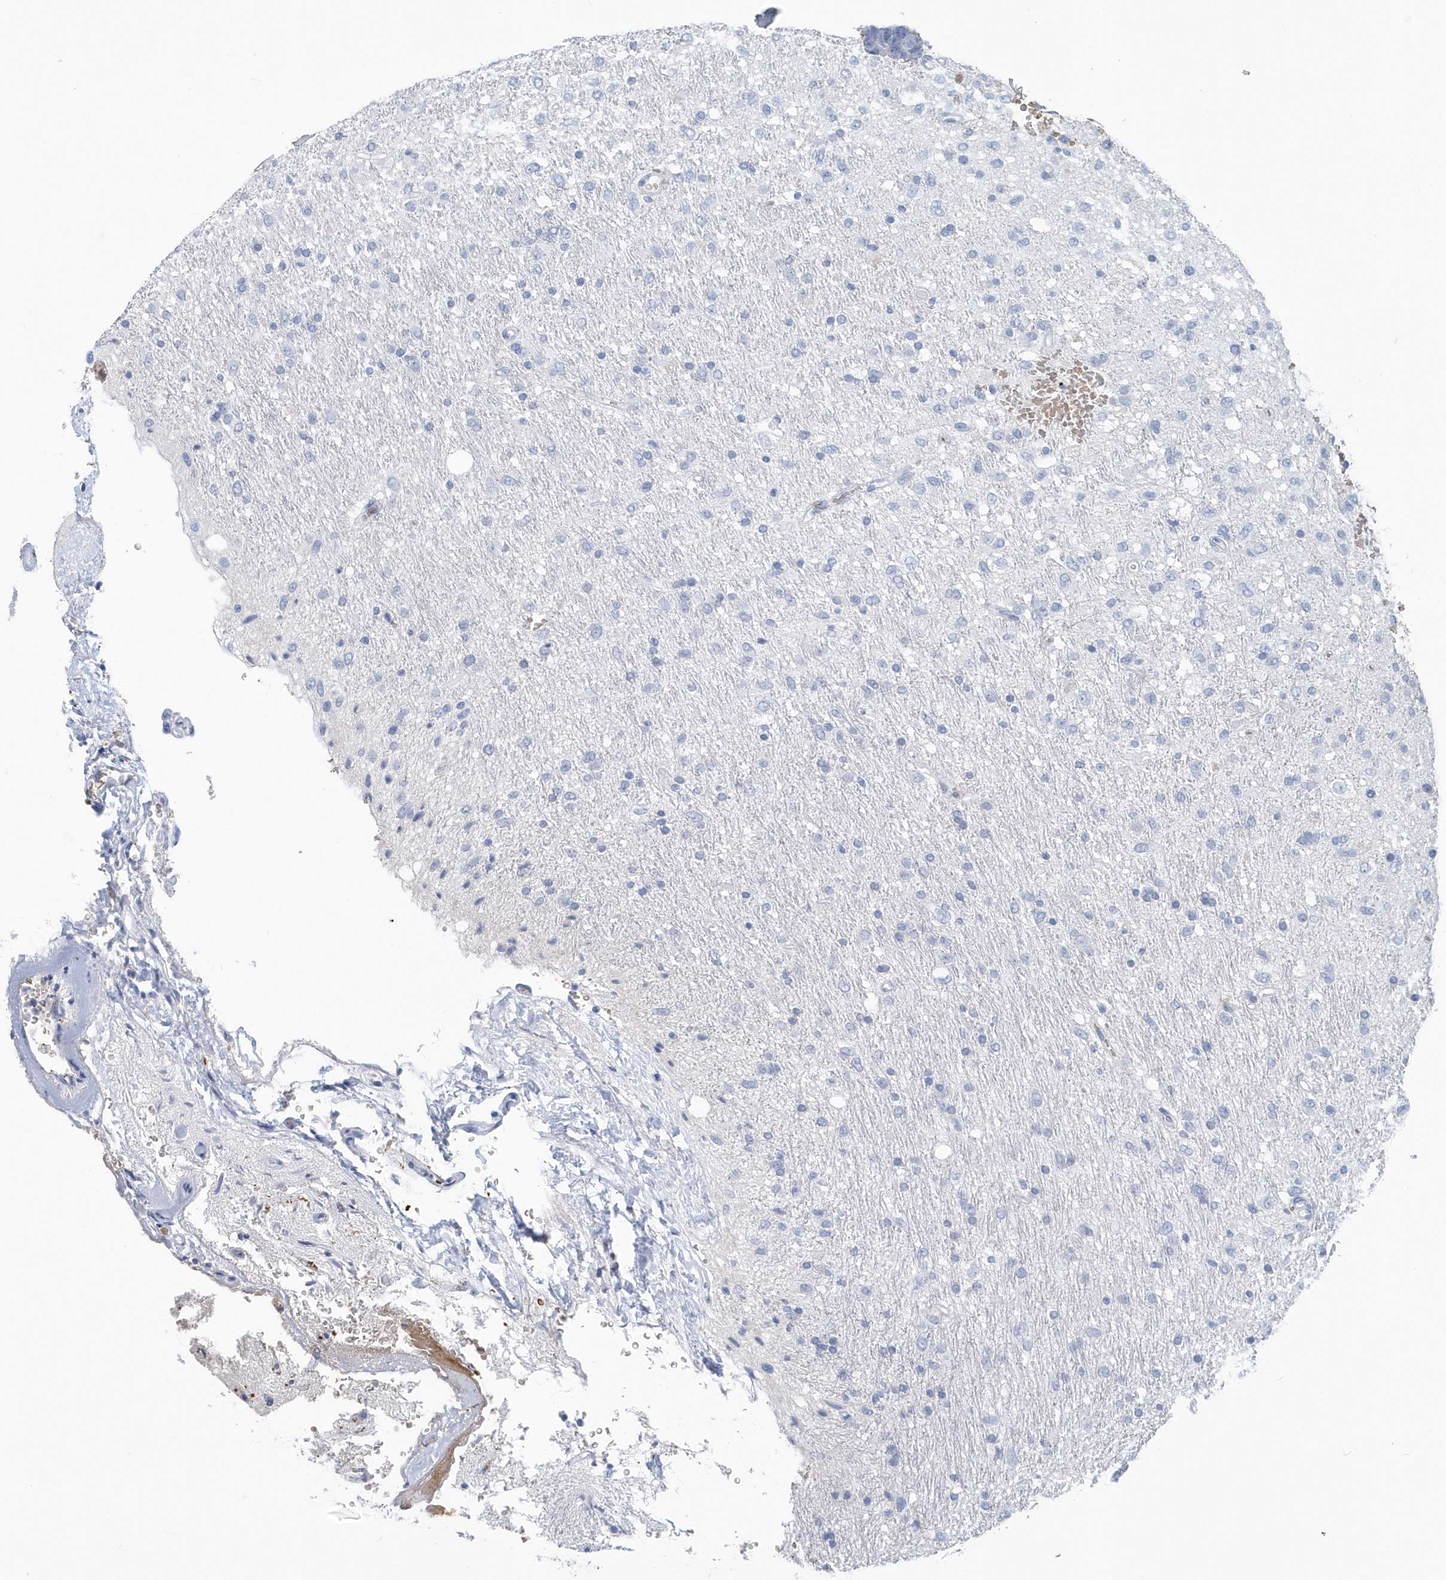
{"staining": {"intensity": "negative", "quantity": "none", "location": "none"}, "tissue": "glioma", "cell_type": "Tumor cells", "image_type": "cancer", "snomed": [{"axis": "morphology", "description": "Glioma, malignant, Low grade"}, {"axis": "topography", "description": "Brain"}], "caption": "DAB (3,3'-diaminobenzidine) immunohistochemical staining of glioma shows no significant expression in tumor cells. (Brightfield microscopy of DAB immunohistochemistry at high magnification).", "gene": "HBA2", "patient": {"sex": "male", "age": 77}}